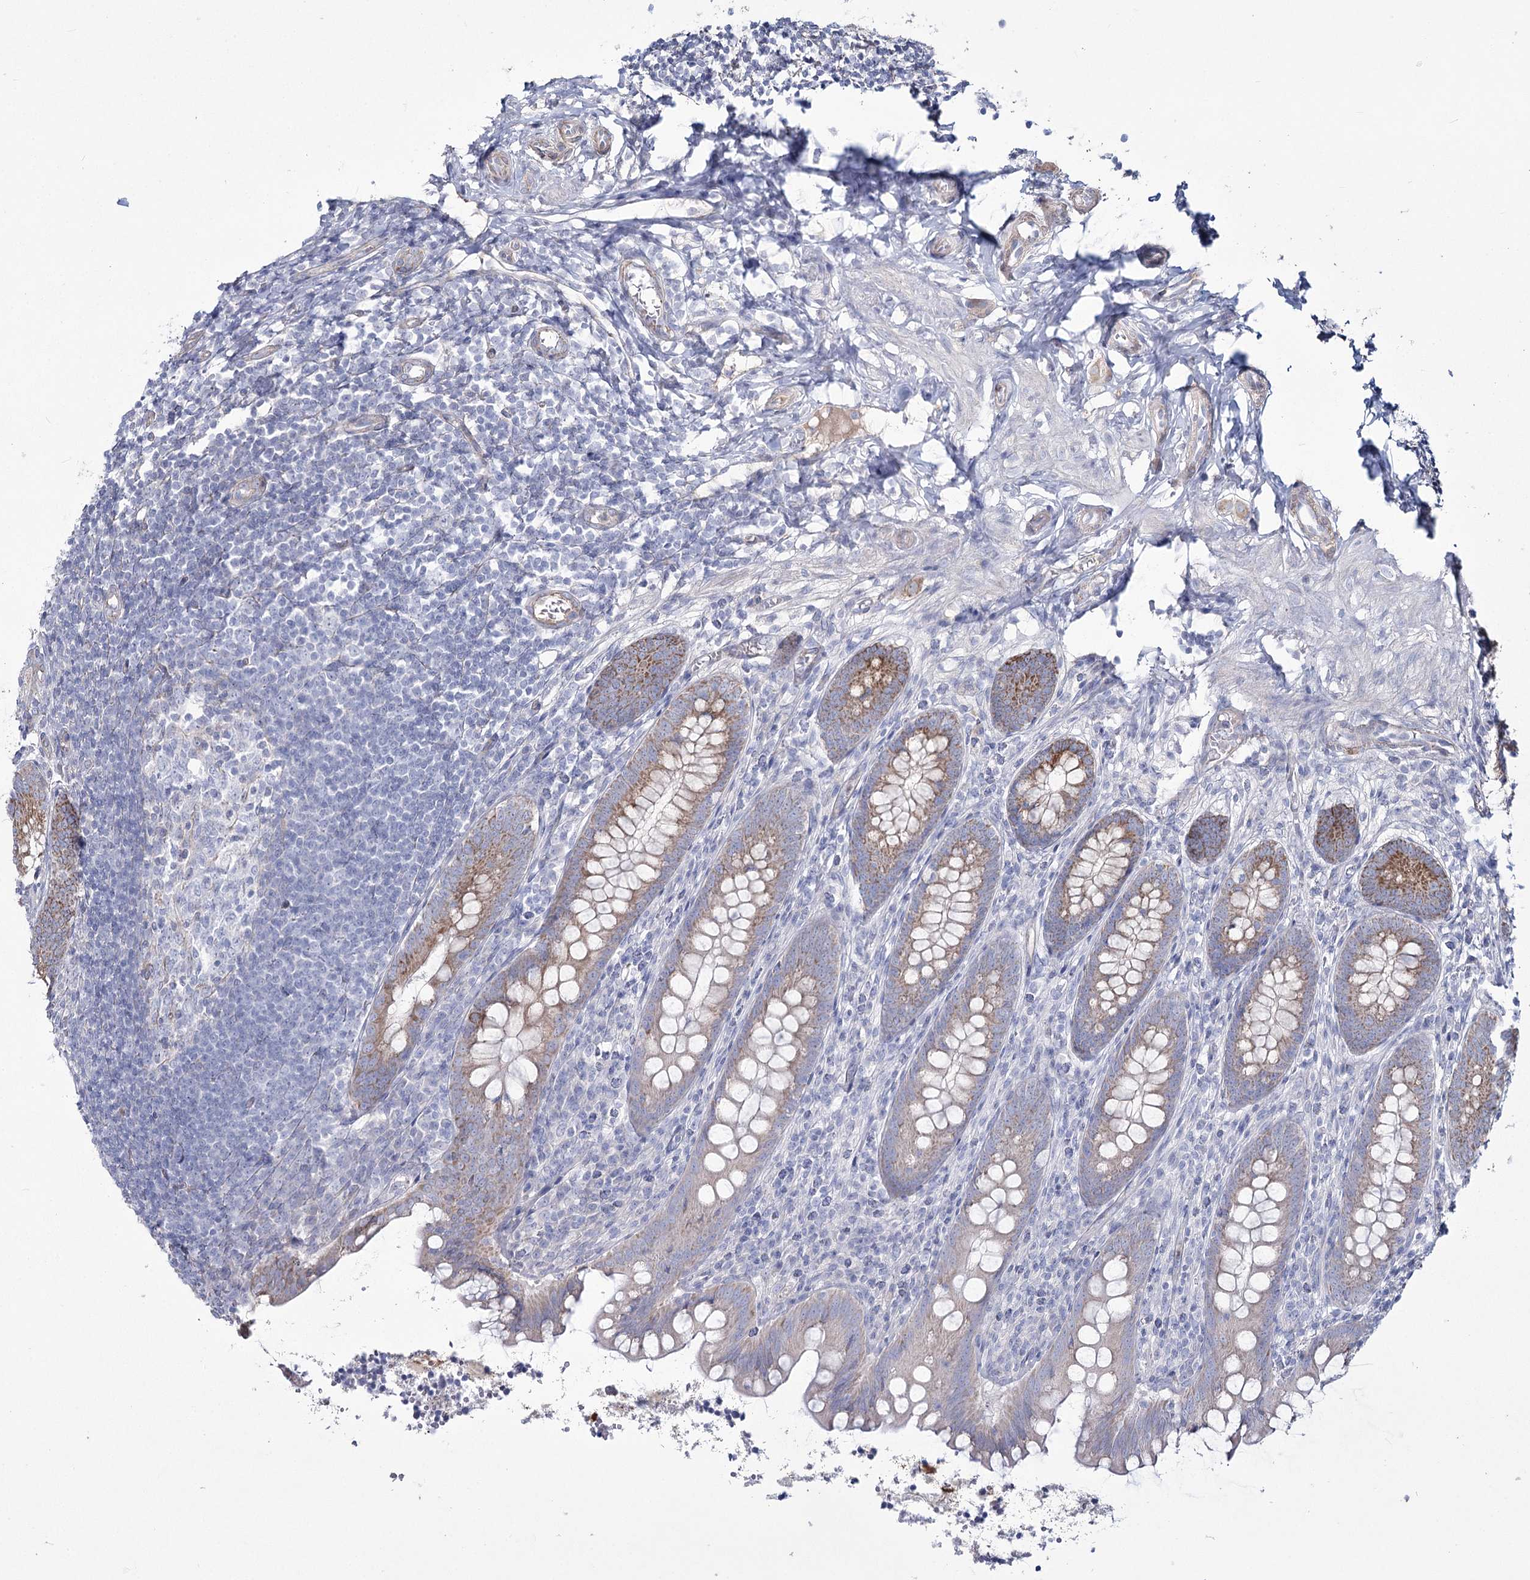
{"staining": {"intensity": "moderate", "quantity": "25%-75%", "location": "cytoplasmic/membranous"}, "tissue": "appendix", "cell_type": "Glandular cells", "image_type": "normal", "snomed": [{"axis": "morphology", "description": "Normal tissue, NOS"}, {"axis": "topography", "description": "Appendix"}], "caption": "Immunohistochemistry (IHC) (DAB (3,3'-diaminobenzidine)) staining of benign appendix reveals moderate cytoplasmic/membranous protein positivity in approximately 25%-75% of glandular cells. (Stains: DAB (3,3'-diaminobenzidine) in brown, nuclei in blue, Microscopy: brightfield microscopy at high magnification).", "gene": "ME3", "patient": {"sex": "female", "age": 33}}